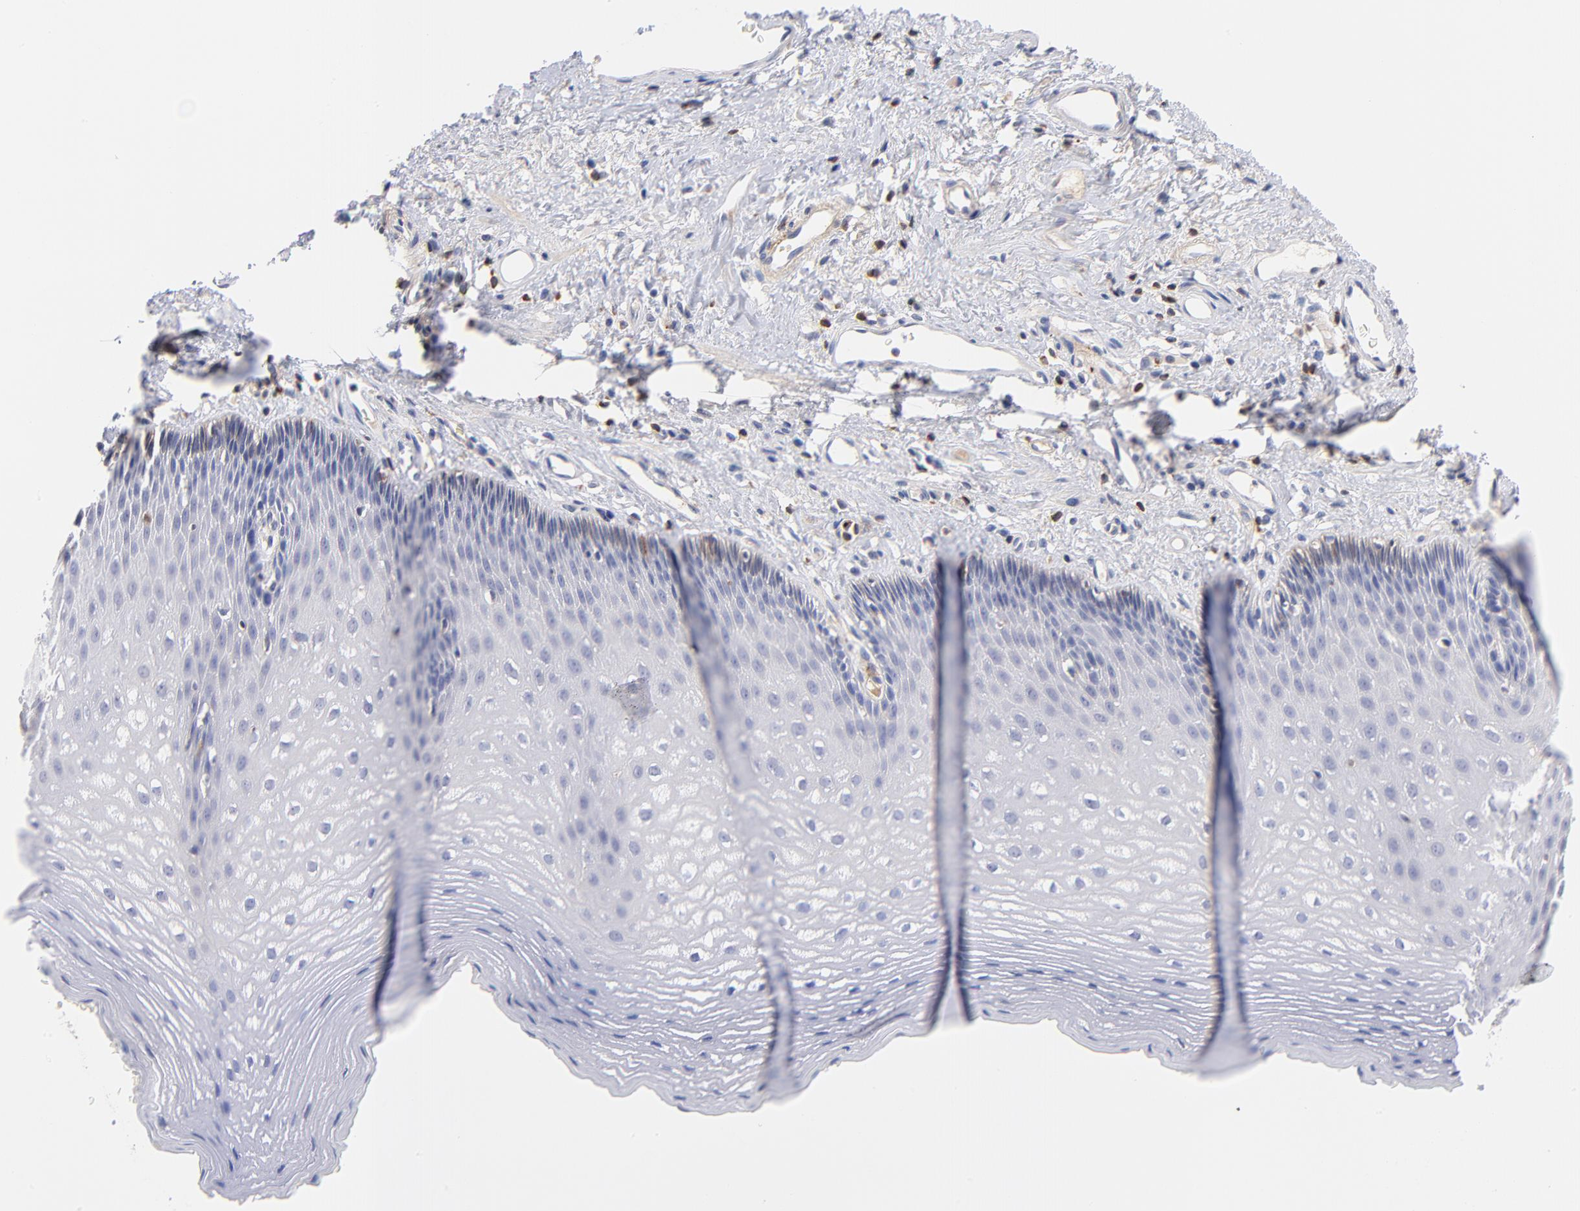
{"staining": {"intensity": "negative", "quantity": "none", "location": "none"}, "tissue": "esophagus", "cell_type": "Squamous epithelial cells", "image_type": "normal", "snomed": [{"axis": "morphology", "description": "Normal tissue, NOS"}, {"axis": "topography", "description": "Esophagus"}], "caption": "The photomicrograph exhibits no staining of squamous epithelial cells in unremarkable esophagus.", "gene": "KREMEN2", "patient": {"sex": "female", "age": 70}}